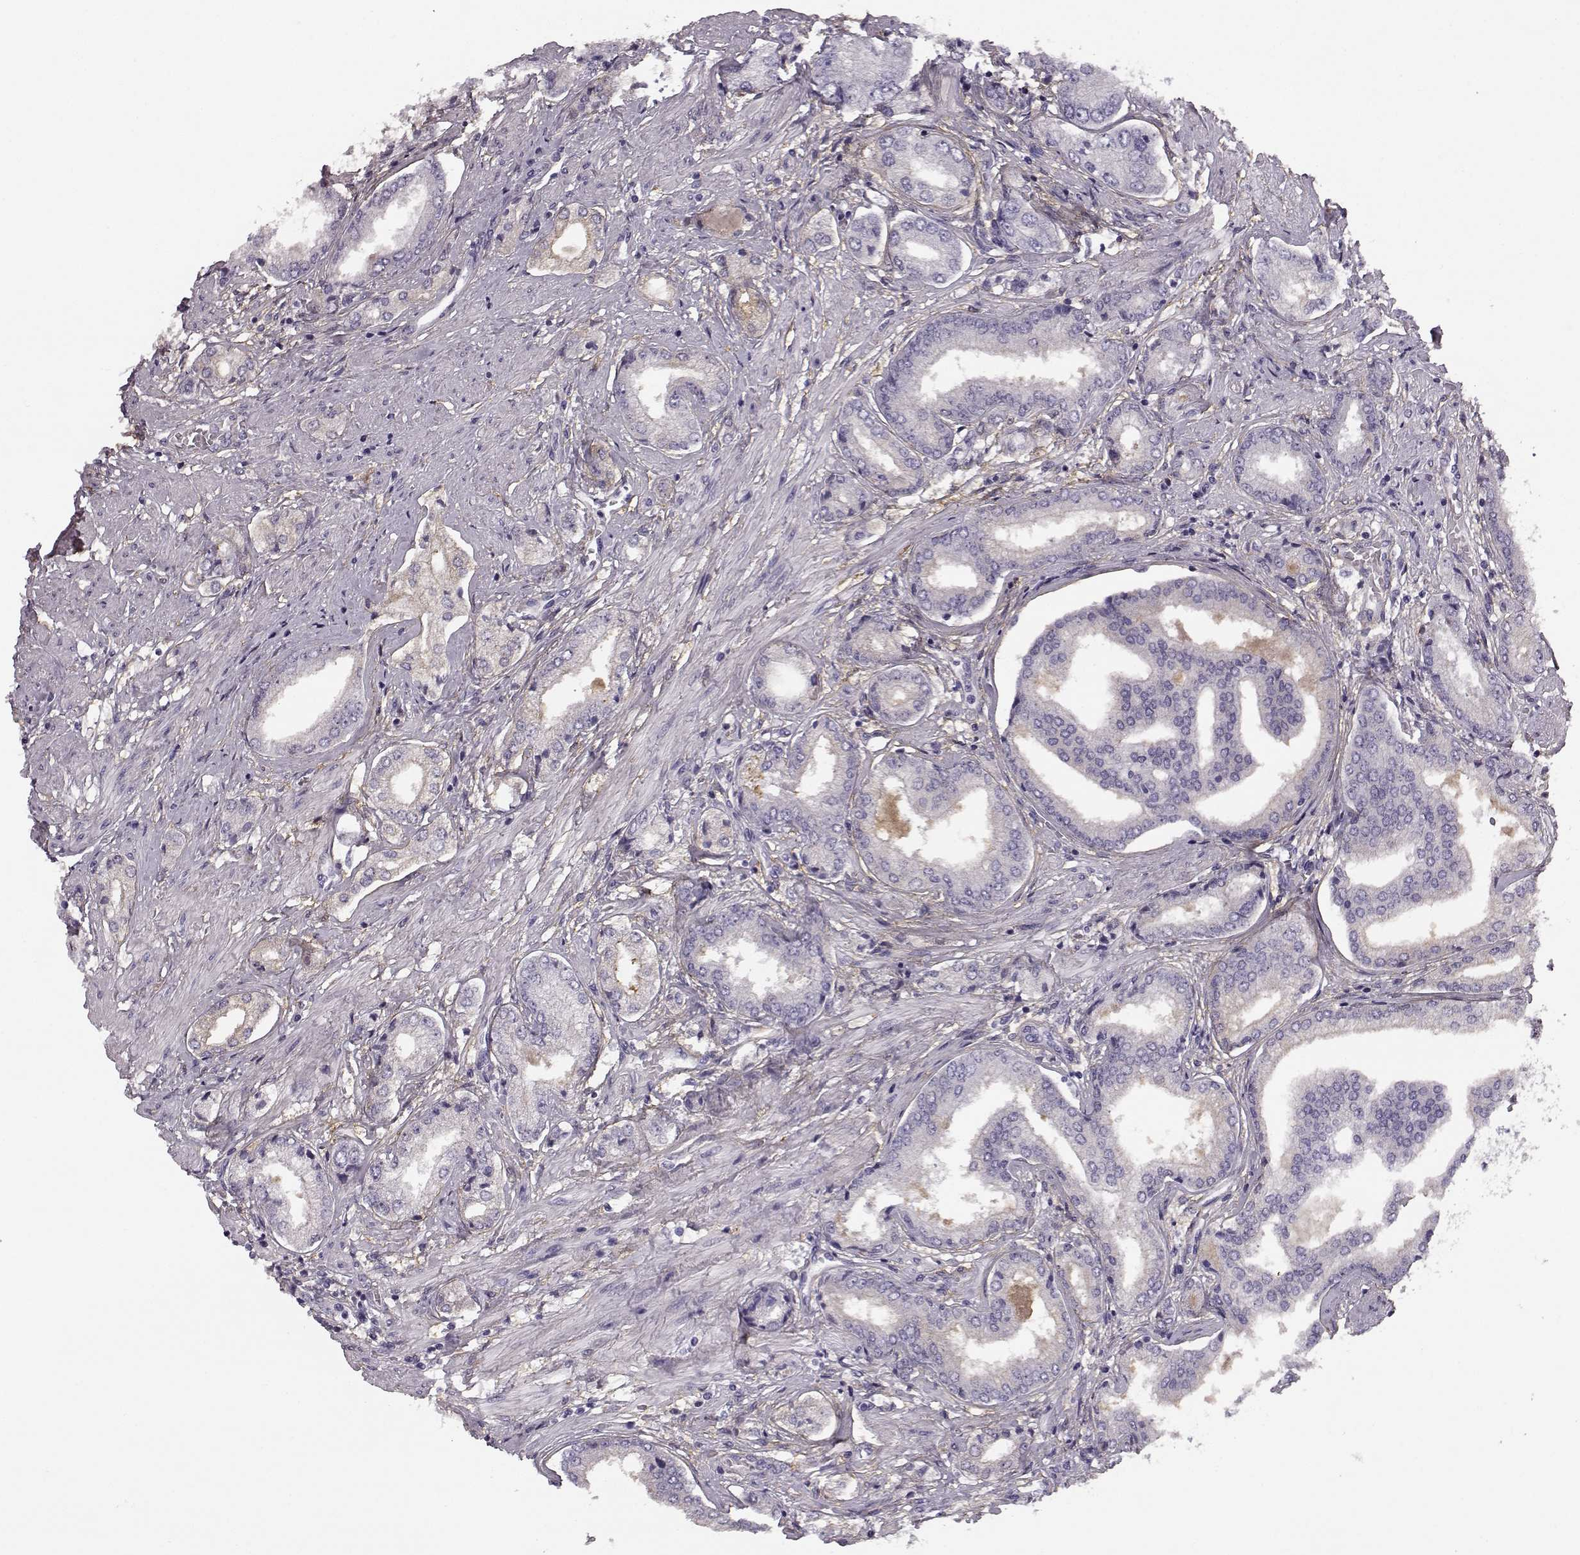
{"staining": {"intensity": "negative", "quantity": "none", "location": "none"}, "tissue": "prostate cancer", "cell_type": "Tumor cells", "image_type": "cancer", "snomed": [{"axis": "morphology", "description": "Adenocarcinoma, NOS"}, {"axis": "topography", "description": "Prostate"}], "caption": "An image of human adenocarcinoma (prostate) is negative for staining in tumor cells.", "gene": "TRIM69", "patient": {"sex": "male", "age": 63}}